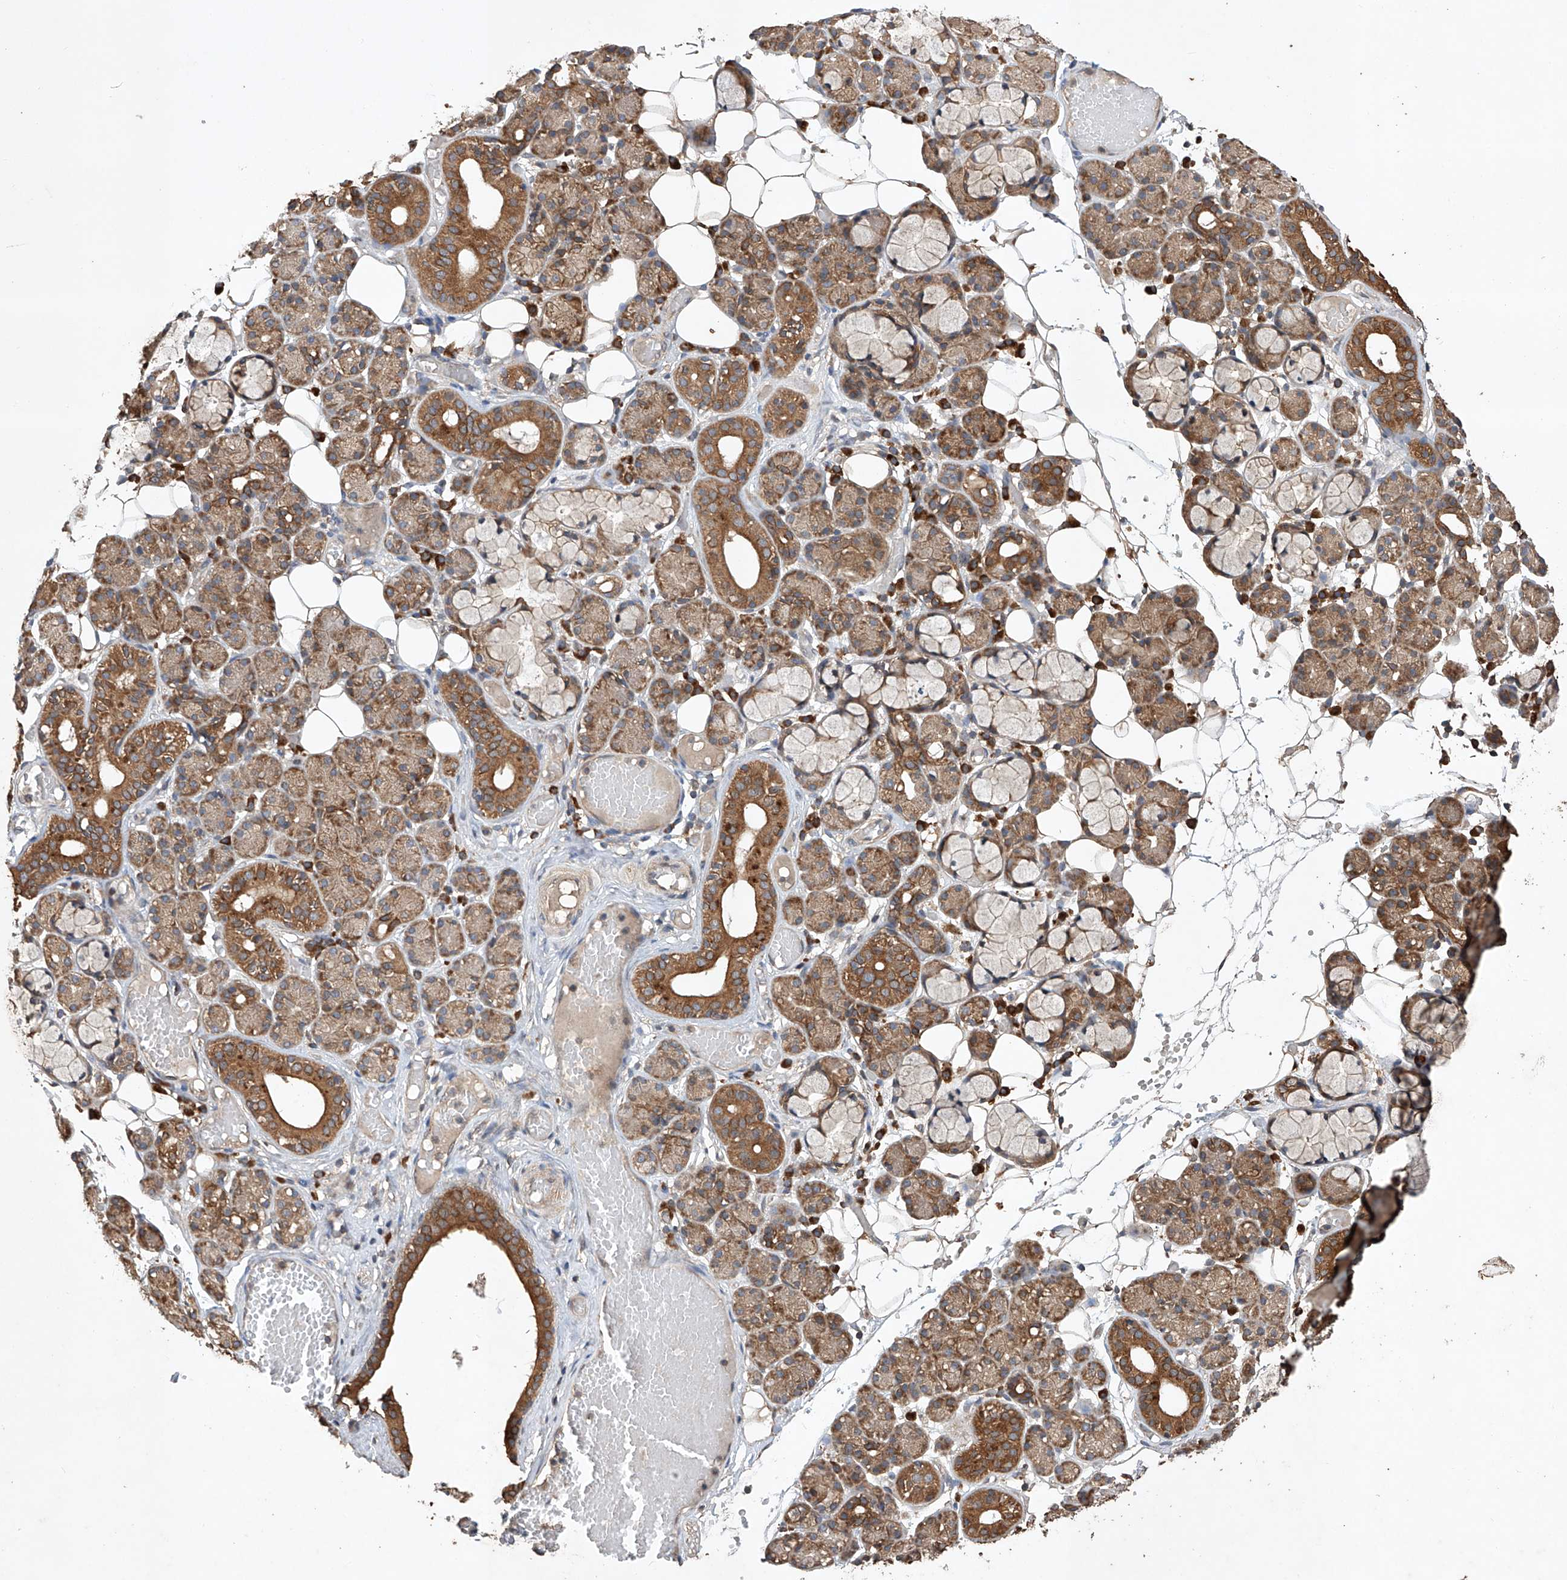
{"staining": {"intensity": "moderate", "quantity": "25%-75%", "location": "cytoplasmic/membranous"}, "tissue": "salivary gland", "cell_type": "Glandular cells", "image_type": "normal", "snomed": [{"axis": "morphology", "description": "Normal tissue, NOS"}, {"axis": "topography", "description": "Salivary gland"}], "caption": "Protein analysis of unremarkable salivary gland shows moderate cytoplasmic/membranous staining in about 25%-75% of glandular cells.", "gene": "LURAP1", "patient": {"sex": "male", "age": 63}}